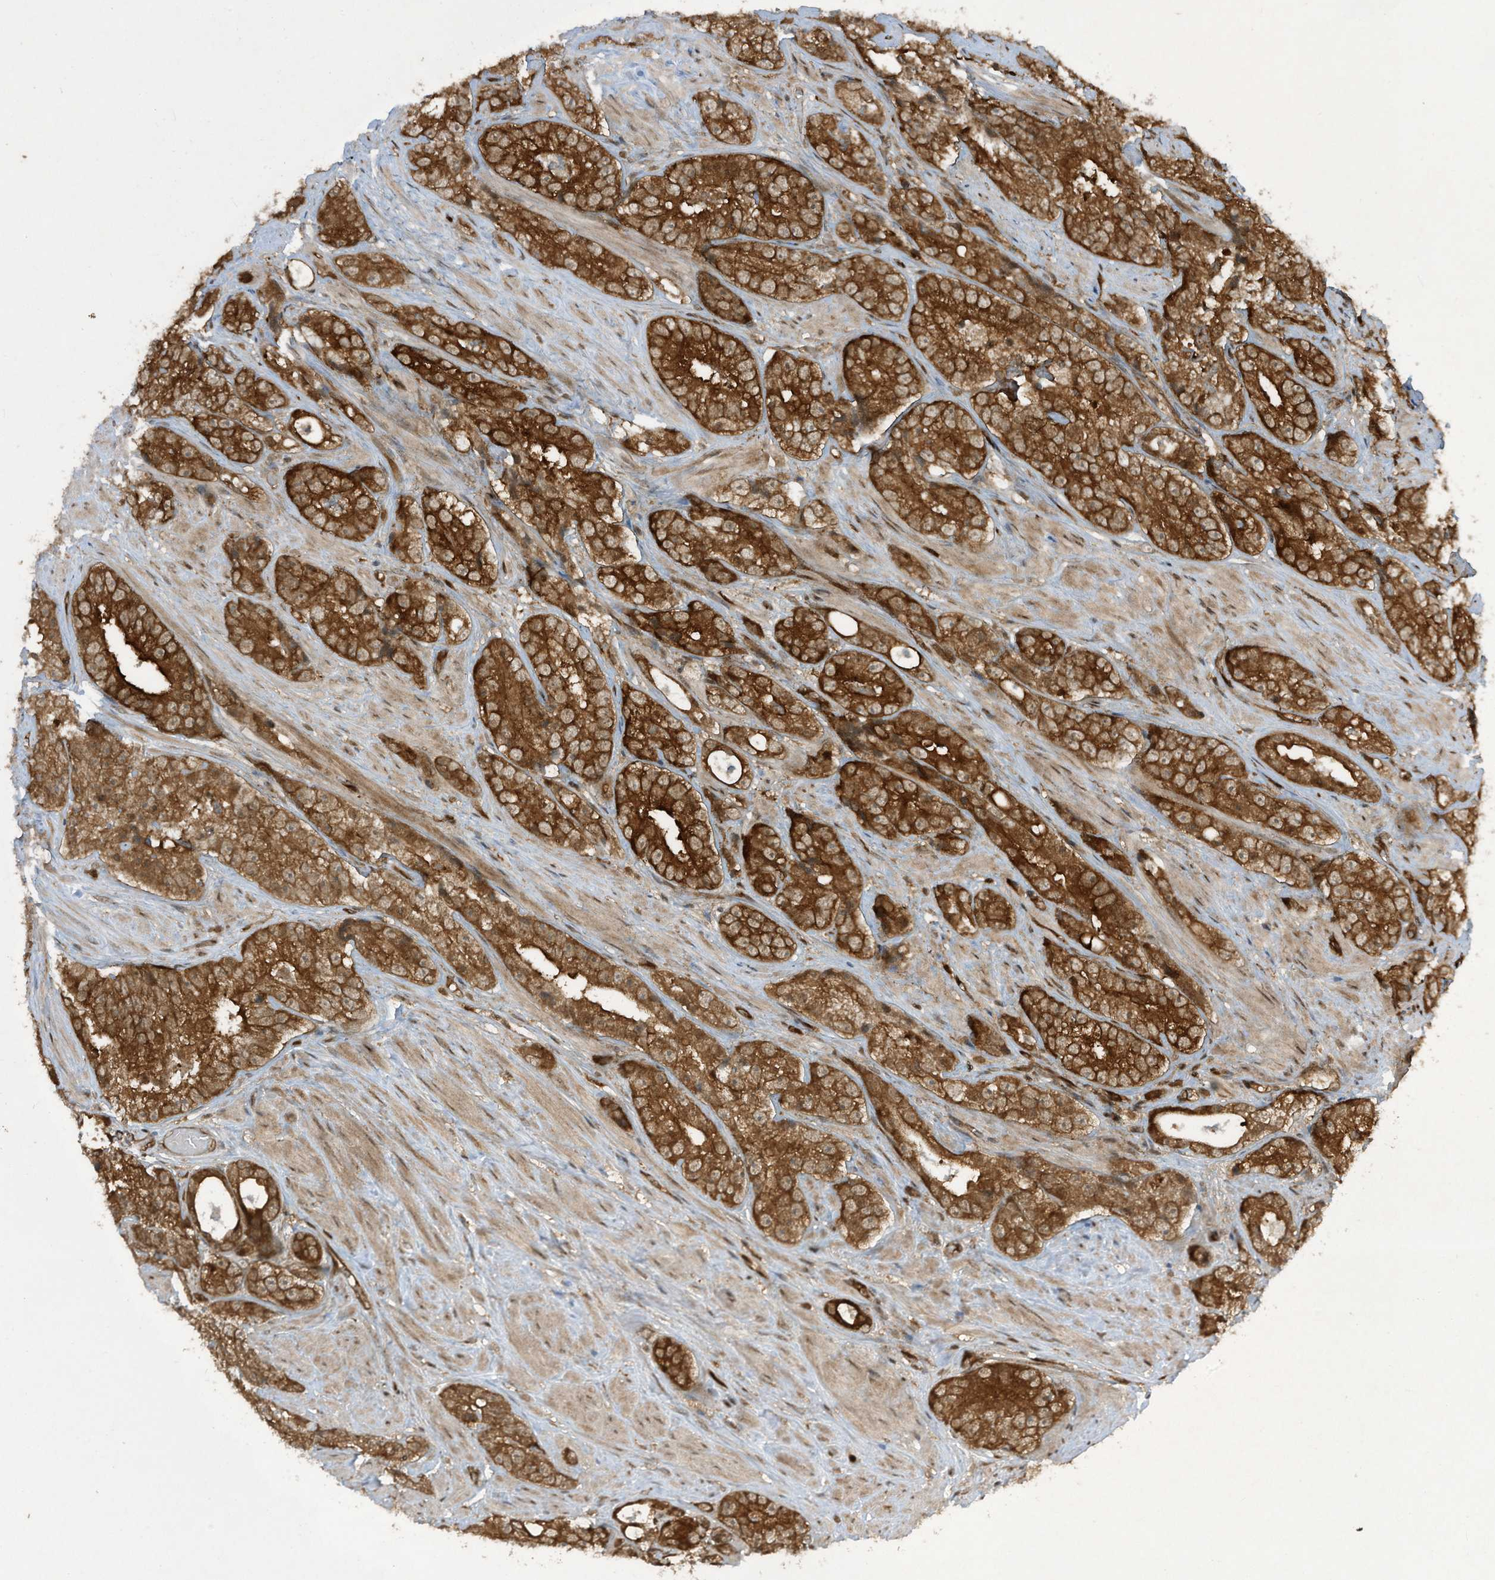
{"staining": {"intensity": "strong", "quantity": ">75%", "location": "cytoplasmic/membranous"}, "tissue": "prostate cancer", "cell_type": "Tumor cells", "image_type": "cancer", "snomed": [{"axis": "morphology", "description": "Adenocarcinoma, High grade"}, {"axis": "topography", "description": "Prostate"}], "caption": "An immunohistochemistry (IHC) histopathology image of neoplastic tissue is shown. Protein staining in brown shows strong cytoplasmic/membranous positivity in prostate cancer (adenocarcinoma (high-grade)) within tumor cells.", "gene": "CERT1", "patient": {"sex": "male", "age": 56}}